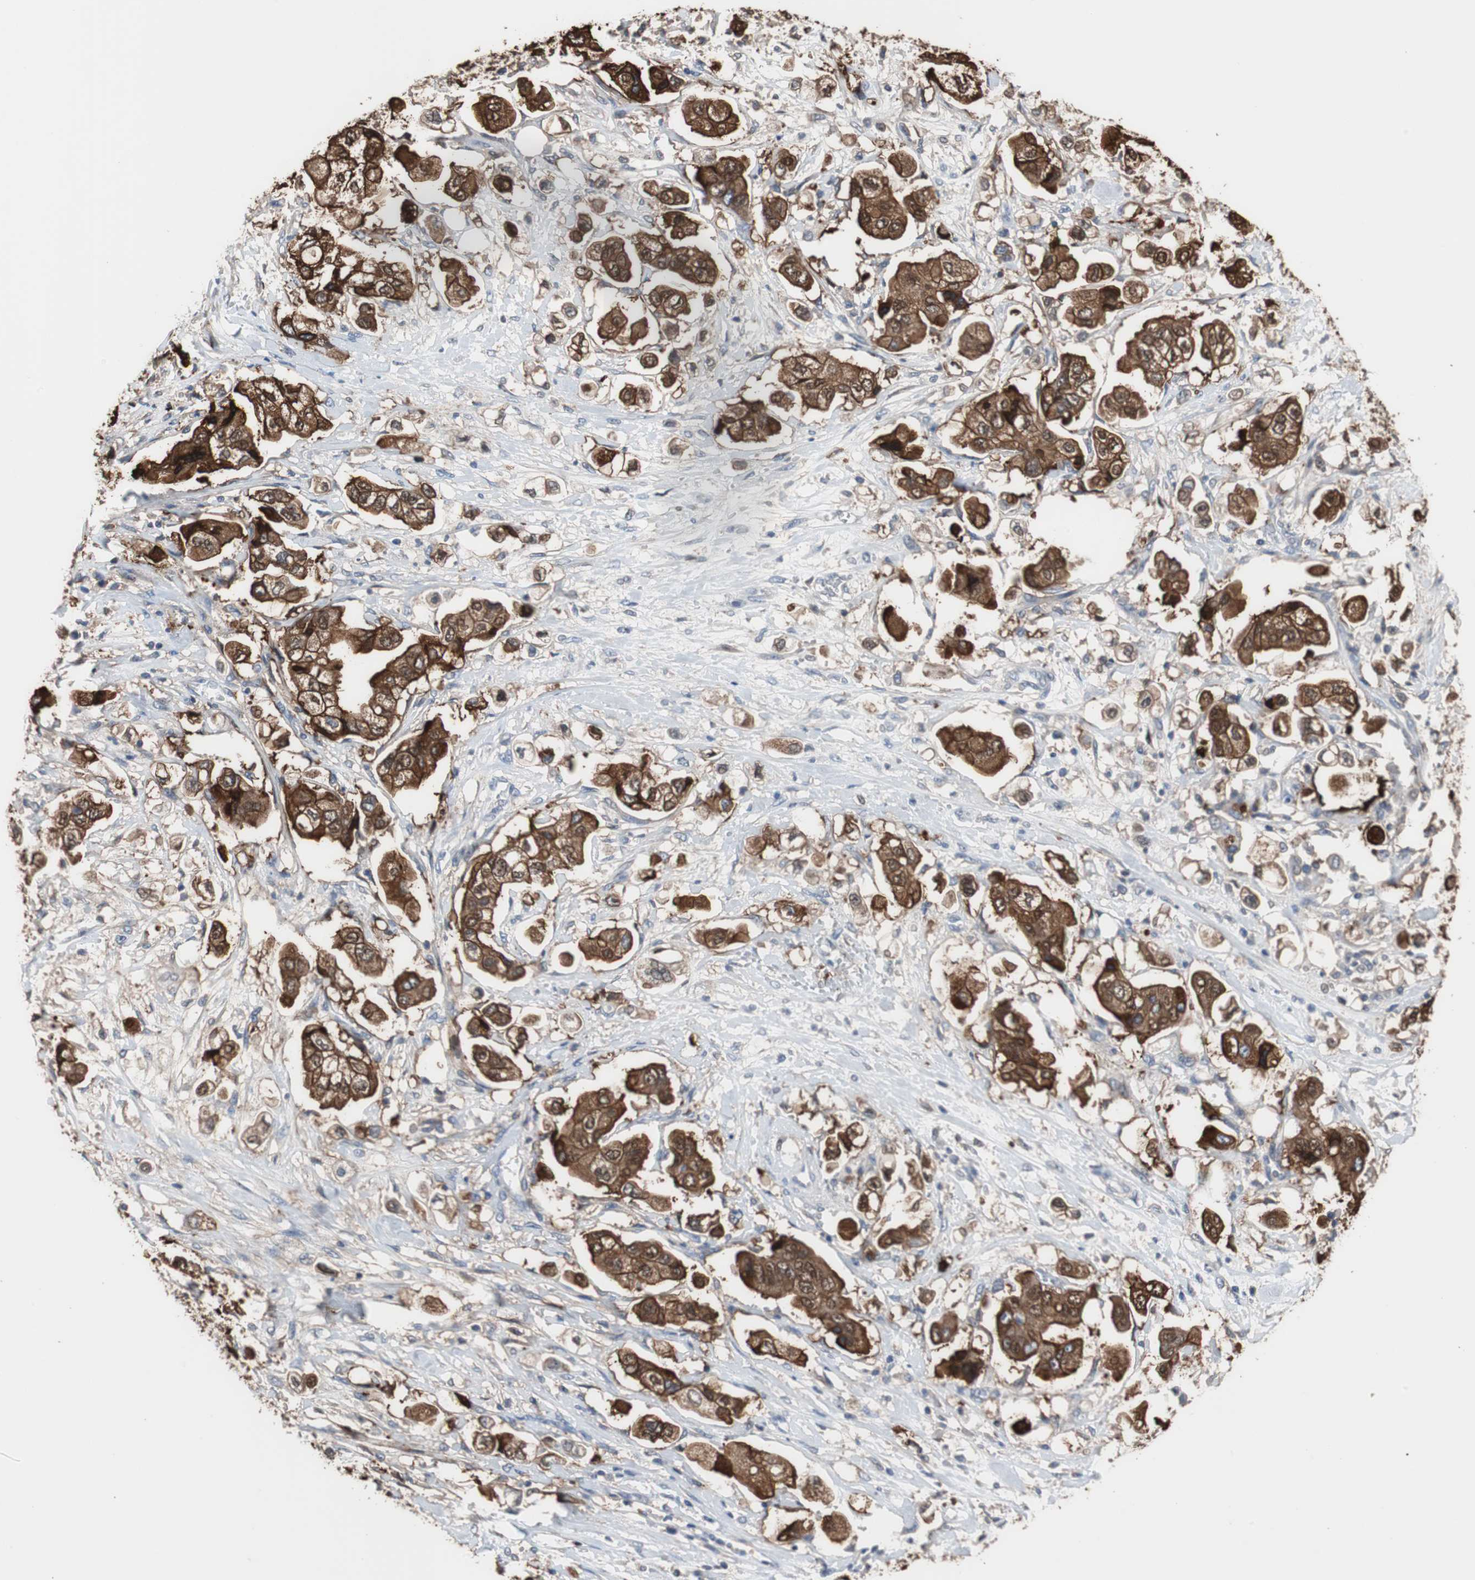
{"staining": {"intensity": "strong", "quantity": ">75%", "location": "cytoplasmic/membranous"}, "tissue": "stomach cancer", "cell_type": "Tumor cells", "image_type": "cancer", "snomed": [{"axis": "morphology", "description": "Adenocarcinoma, NOS"}, {"axis": "topography", "description": "Stomach"}], "caption": "Strong cytoplasmic/membranous protein staining is seen in approximately >75% of tumor cells in stomach cancer.", "gene": "ANXA4", "patient": {"sex": "male", "age": 62}}